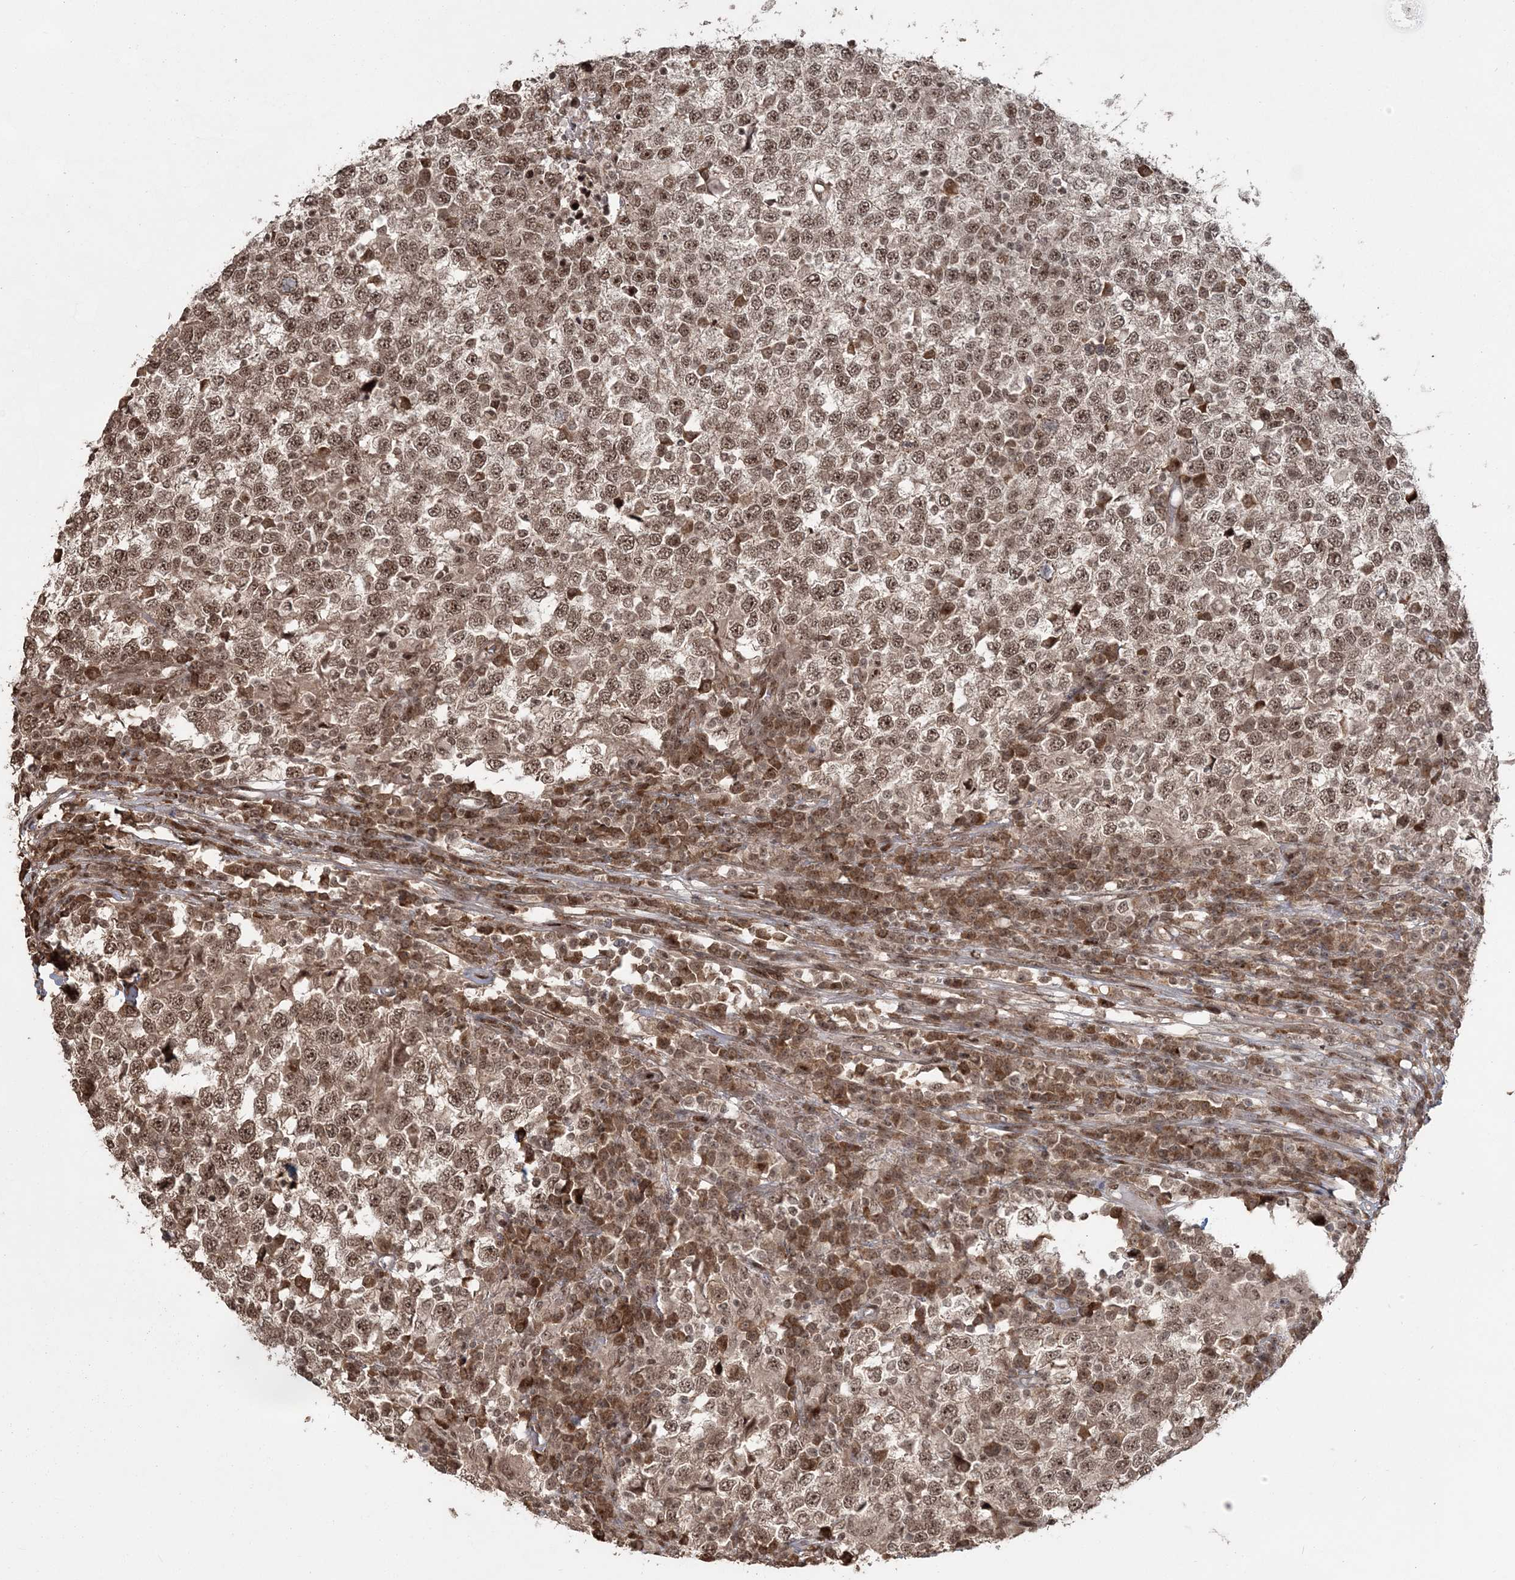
{"staining": {"intensity": "moderate", "quantity": ">75%", "location": "cytoplasmic/membranous,nuclear"}, "tissue": "testis cancer", "cell_type": "Tumor cells", "image_type": "cancer", "snomed": [{"axis": "morphology", "description": "Seminoma, NOS"}, {"axis": "topography", "description": "Testis"}], "caption": "Immunohistochemical staining of human testis seminoma shows medium levels of moderate cytoplasmic/membranous and nuclear protein expression in about >75% of tumor cells. (IHC, brightfield microscopy, high magnification).", "gene": "EPB41L4A", "patient": {"sex": "male", "age": 65}}